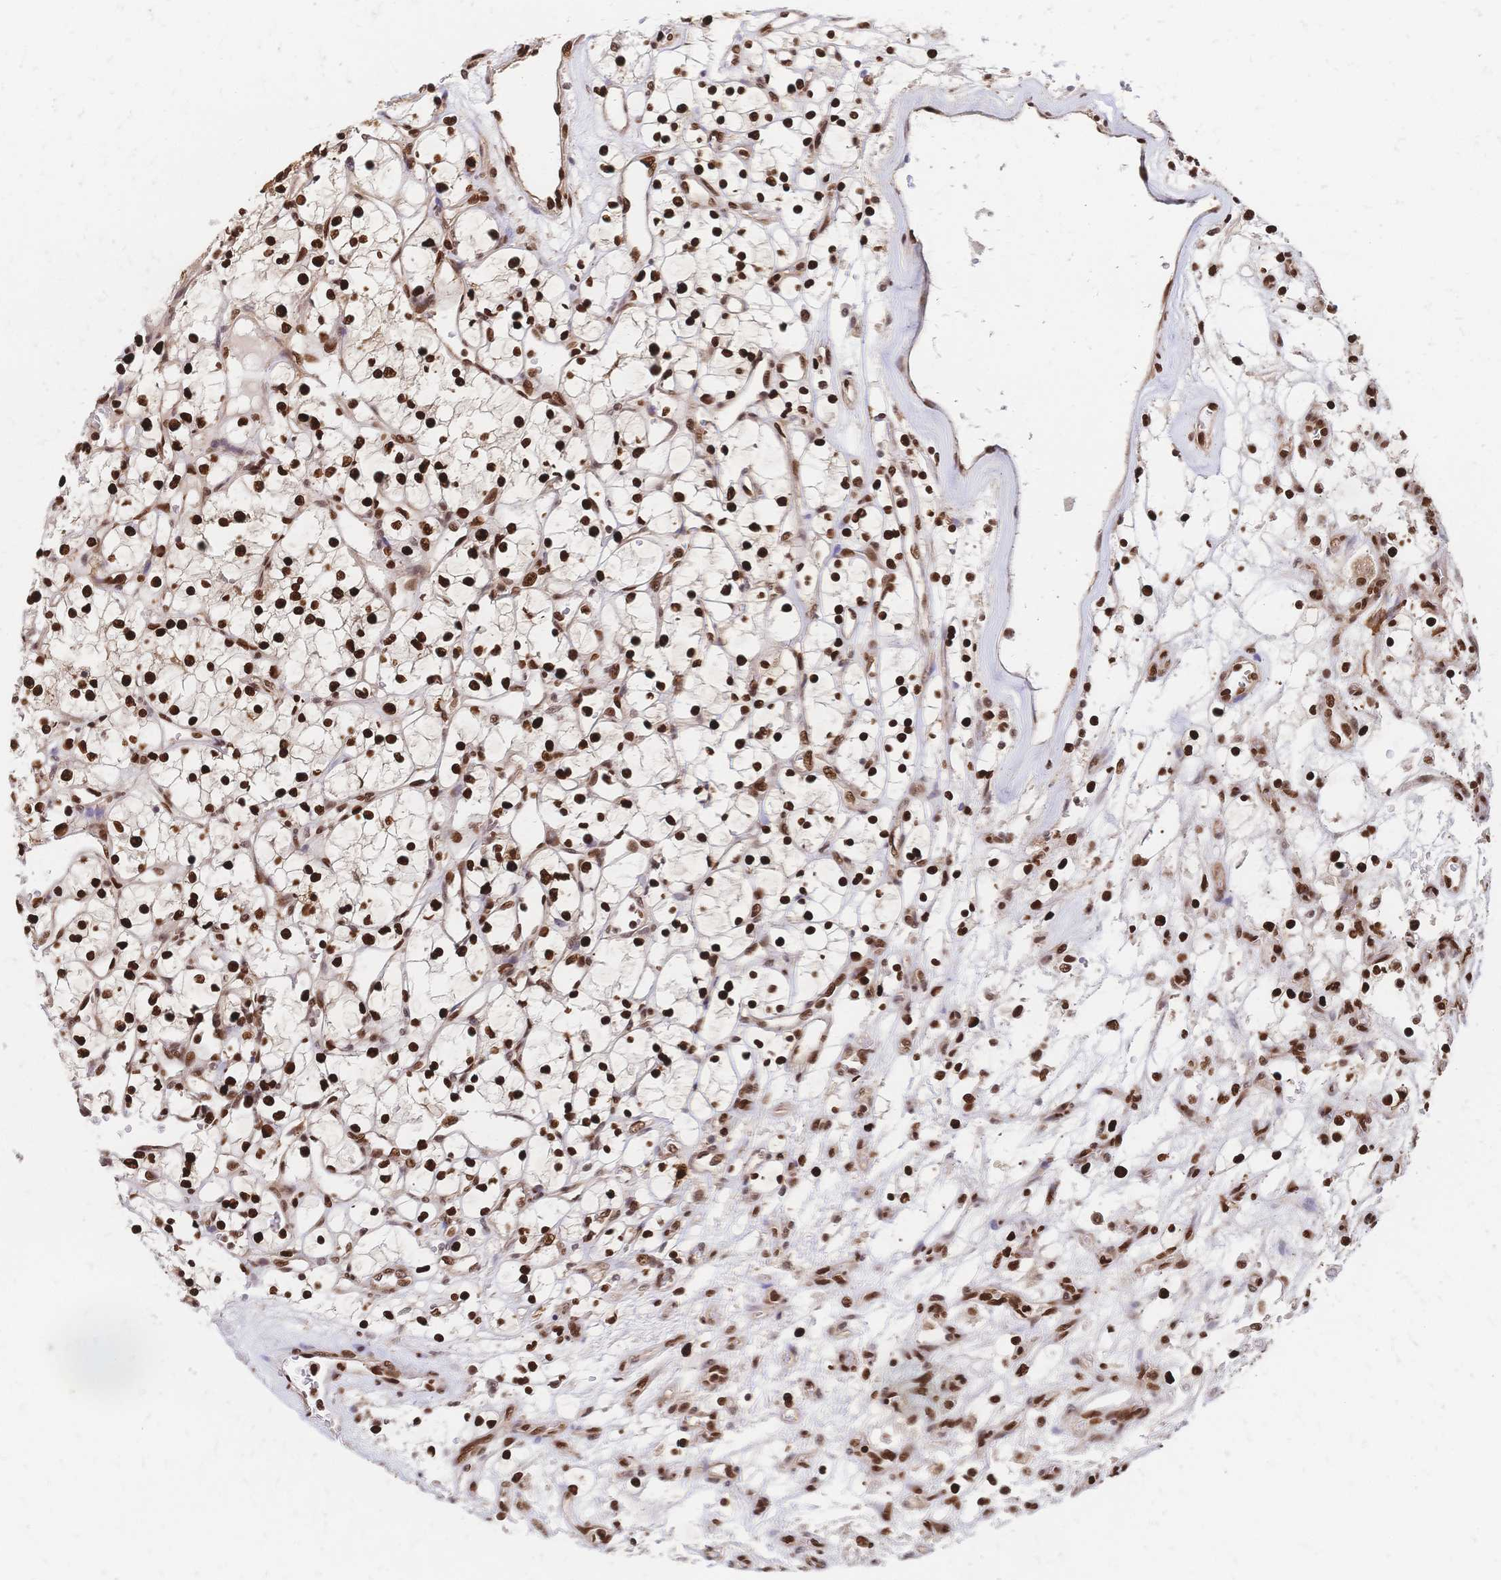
{"staining": {"intensity": "strong", "quantity": ">75%", "location": "nuclear"}, "tissue": "renal cancer", "cell_type": "Tumor cells", "image_type": "cancer", "snomed": [{"axis": "morphology", "description": "Adenocarcinoma, NOS"}, {"axis": "topography", "description": "Kidney"}], "caption": "A high amount of strong nuclear staining is identified in approximately >75% of tumor cells in renal cancer tissue. Nuclei are stained in blue.", "gene": "HDGF", "patient": {"sex": "female", "age": 69}}